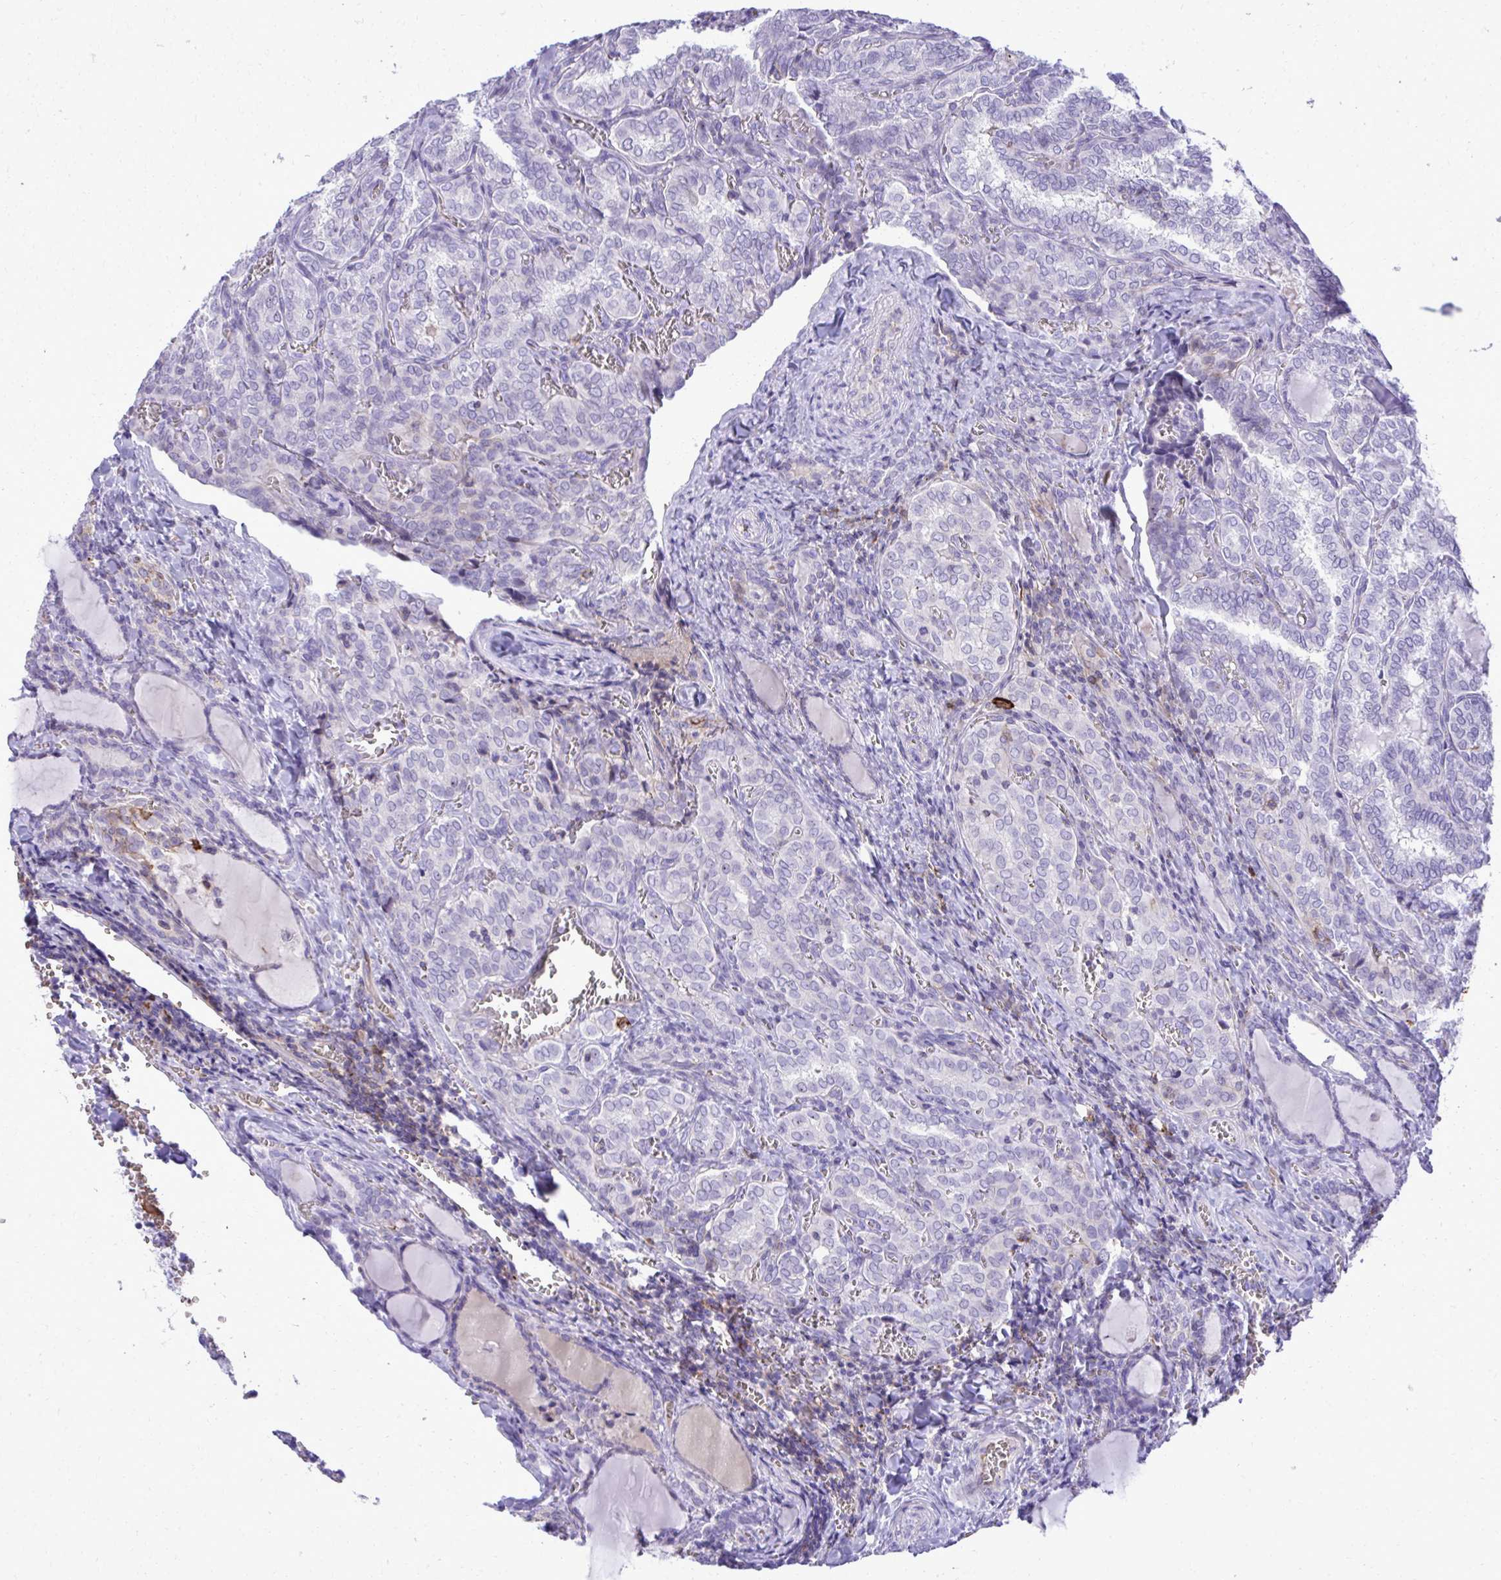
{"staining": {"intensity": "negative", "quantity": "none", "location": "none"}, "tissue": "thyroid cancer", "cell_type": "Tumor cells", "image_type": "cancer", "snomed": [{"axis": "morphology", "description": "Papillary adenocarcinoma, NOS"}, {"axis": "topography", "description": "Thyroid gland"}], "caption": "Micrograph shows no protein expression in tumor cells of thyroid cancer (papillary adenocarcinoma) tissue.", "gene": "PITPNM3", "patient": {"sex": "female", "age": 30}}